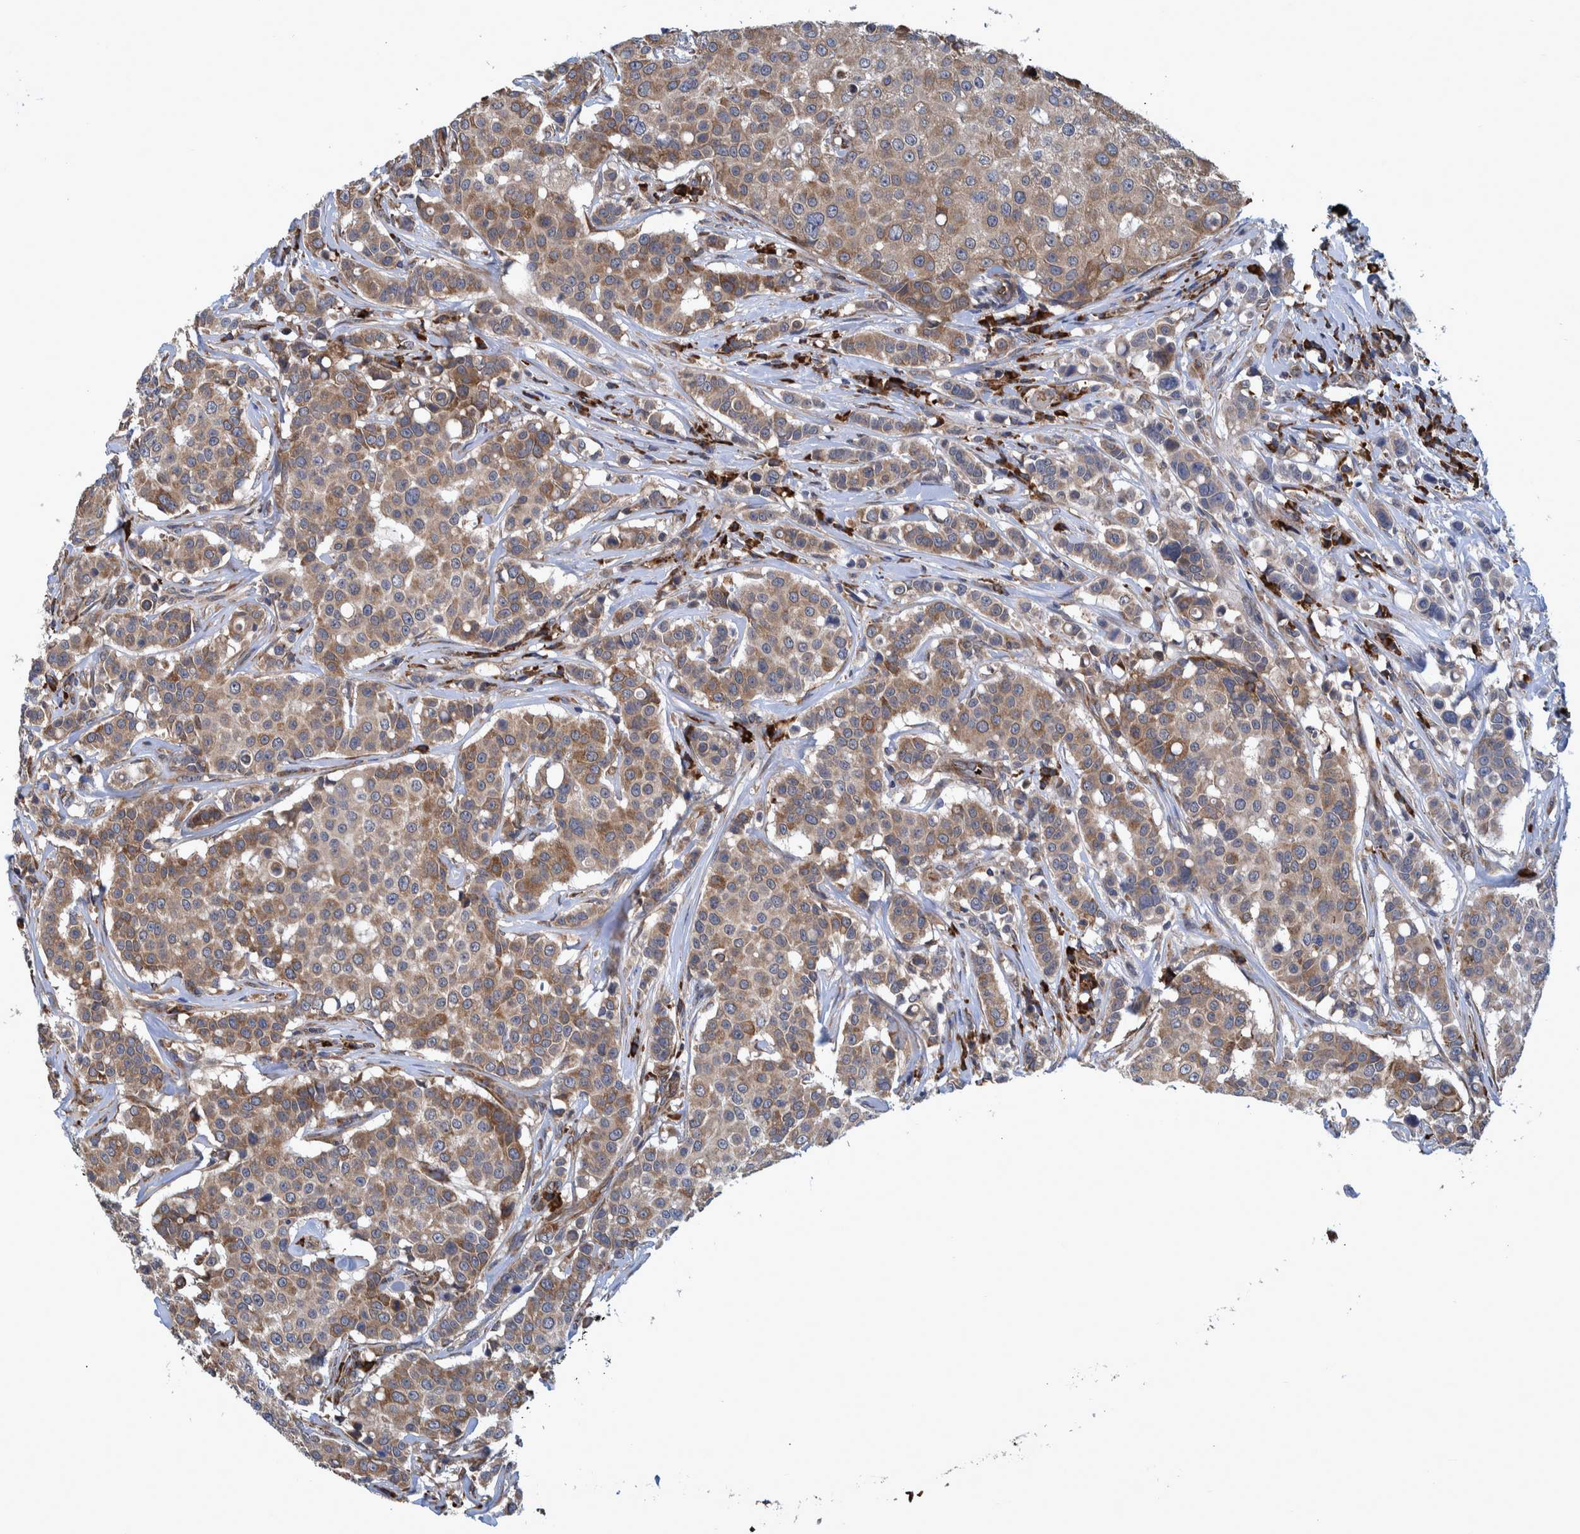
{"staining": {"intensity": "moderate", "quantity": ">75%", "location": "cytoplasmic/membranous"}, "tissue": "breast cancer", "cell_type": "Tumor cells", "image_type": "cancer", "snomed": [{"axis": "morphology", "description": "Duct carcinoma"}, {"axis": "topography", "description": "Breast"}], "caption": "Brown immunohistochemical staining in breast intraductal carcinoma displays moderate cytoplasmic/membranous staining in about >75% of tumor cells.", "gene": "SPAG5", "patient": {"sex": "female", "age": 27}}